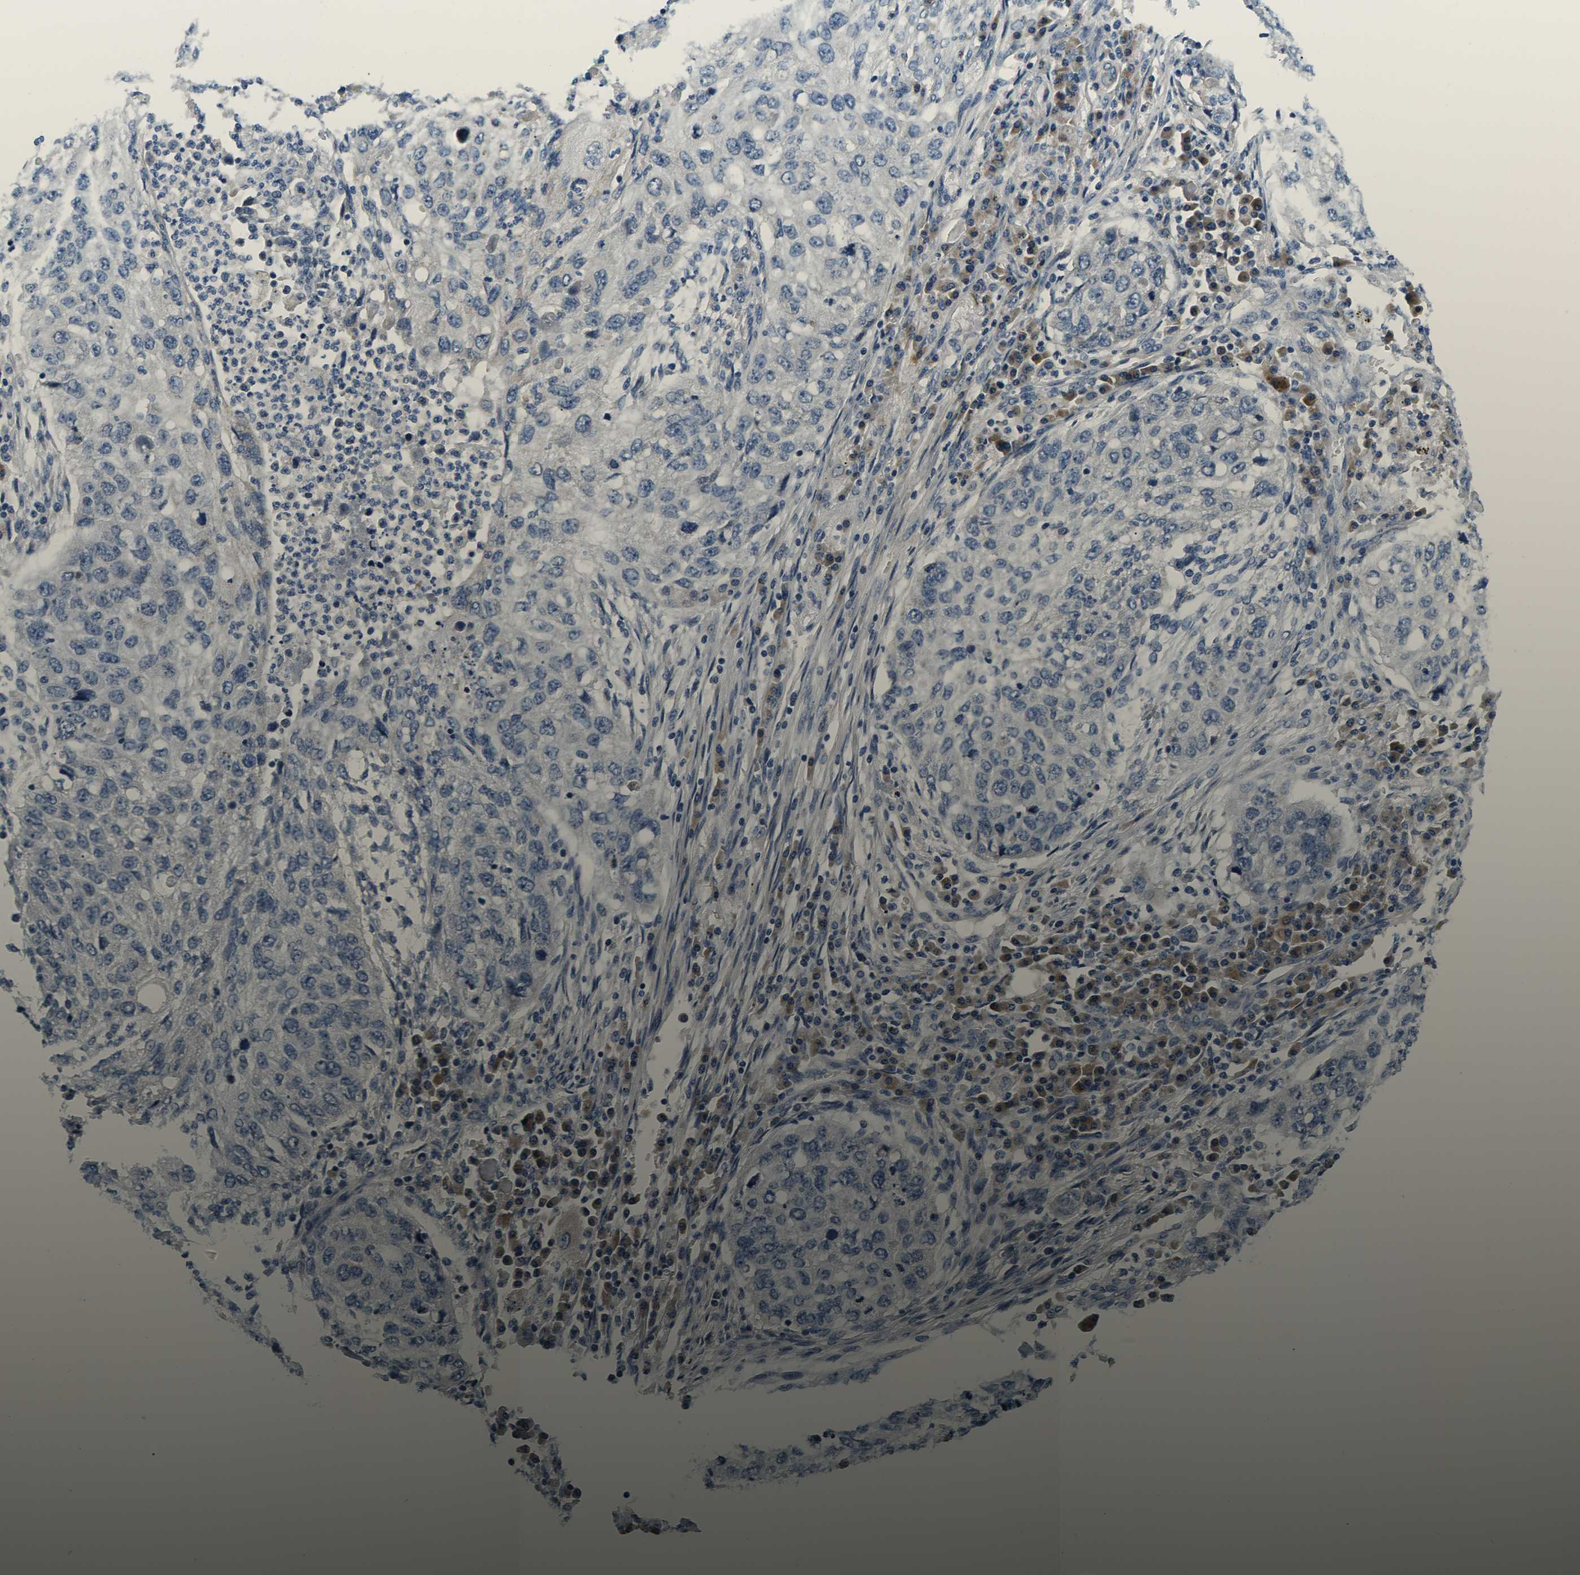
{"staining": {"intensity": "negative", "quantity": "none", "location": "none"}, "tissue": "lung cancer", "cell_type": "Tumor cells", "image_type": "cancer", "snomed": [{"axis": "morphology", "description": "Squamous cell carcinoma, NOS"}, {"axis": "topography", "description": "Lung"}], "caption": "Squamous cell carcinoma (lung) stained for a protein using immunohistochemistry reveals no positivity tumor cells.", "gene": "ERGIC3", "patient": {"sex": "female", "age": 63}}